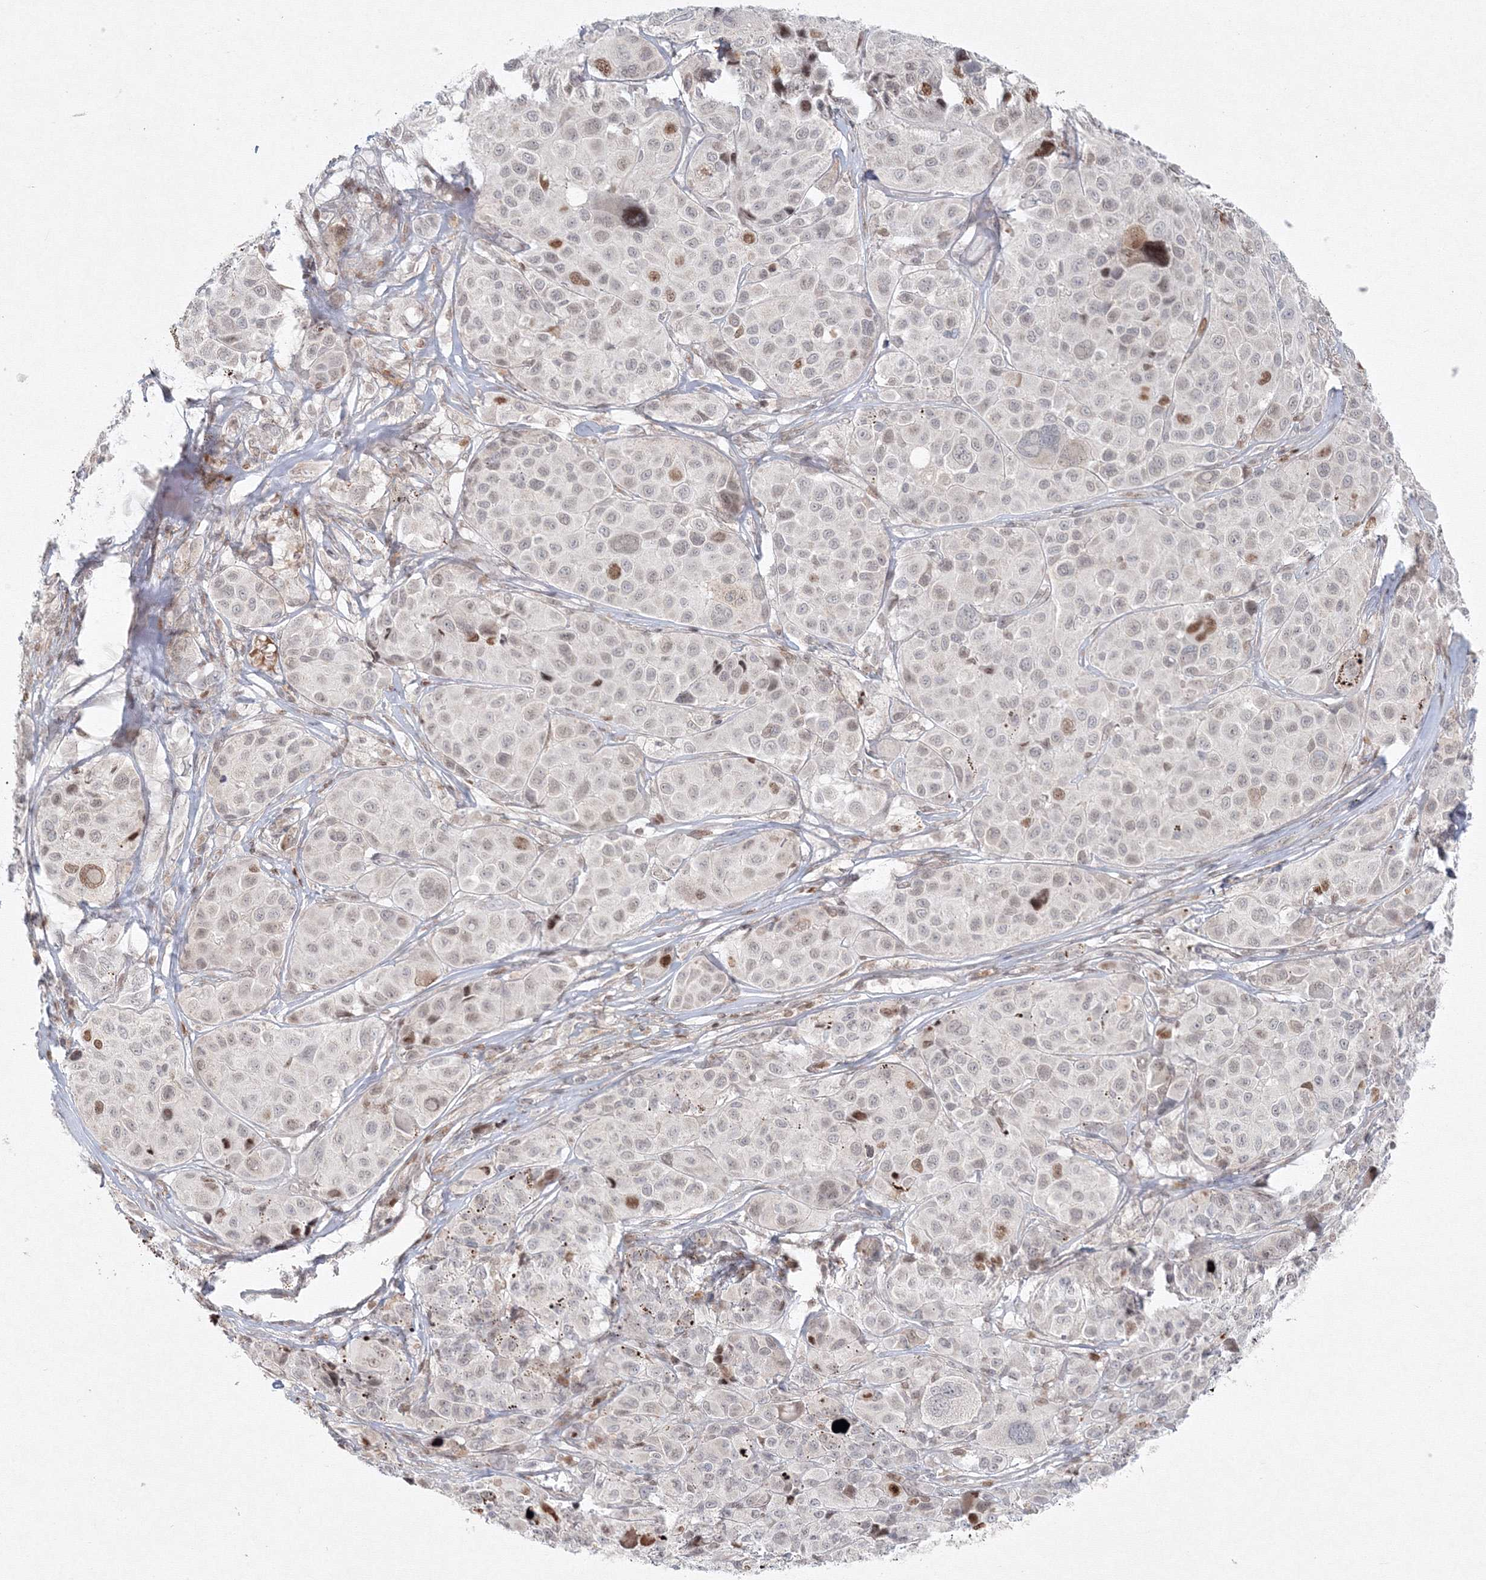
{"staining": {"intensity": "moderate", "quantity": "<25%", "location": "nuclear"}, "tissue": "melanoma", "cell_type": "Tumor cells", "image_type": "cancer", "snomed": [{"axis": "morphology", "description": "Malignant melanoma, NOS"}, {"axis": "topography", "description": "Skin of trunk"}], "caption": "The photomicrograph reveals a brown stain indicating the presence of a protein in the nuclear of tumor cells in malignant melanoma.", "gene": "KIF4A", "patient": {"sex": "male", "age": 71}}